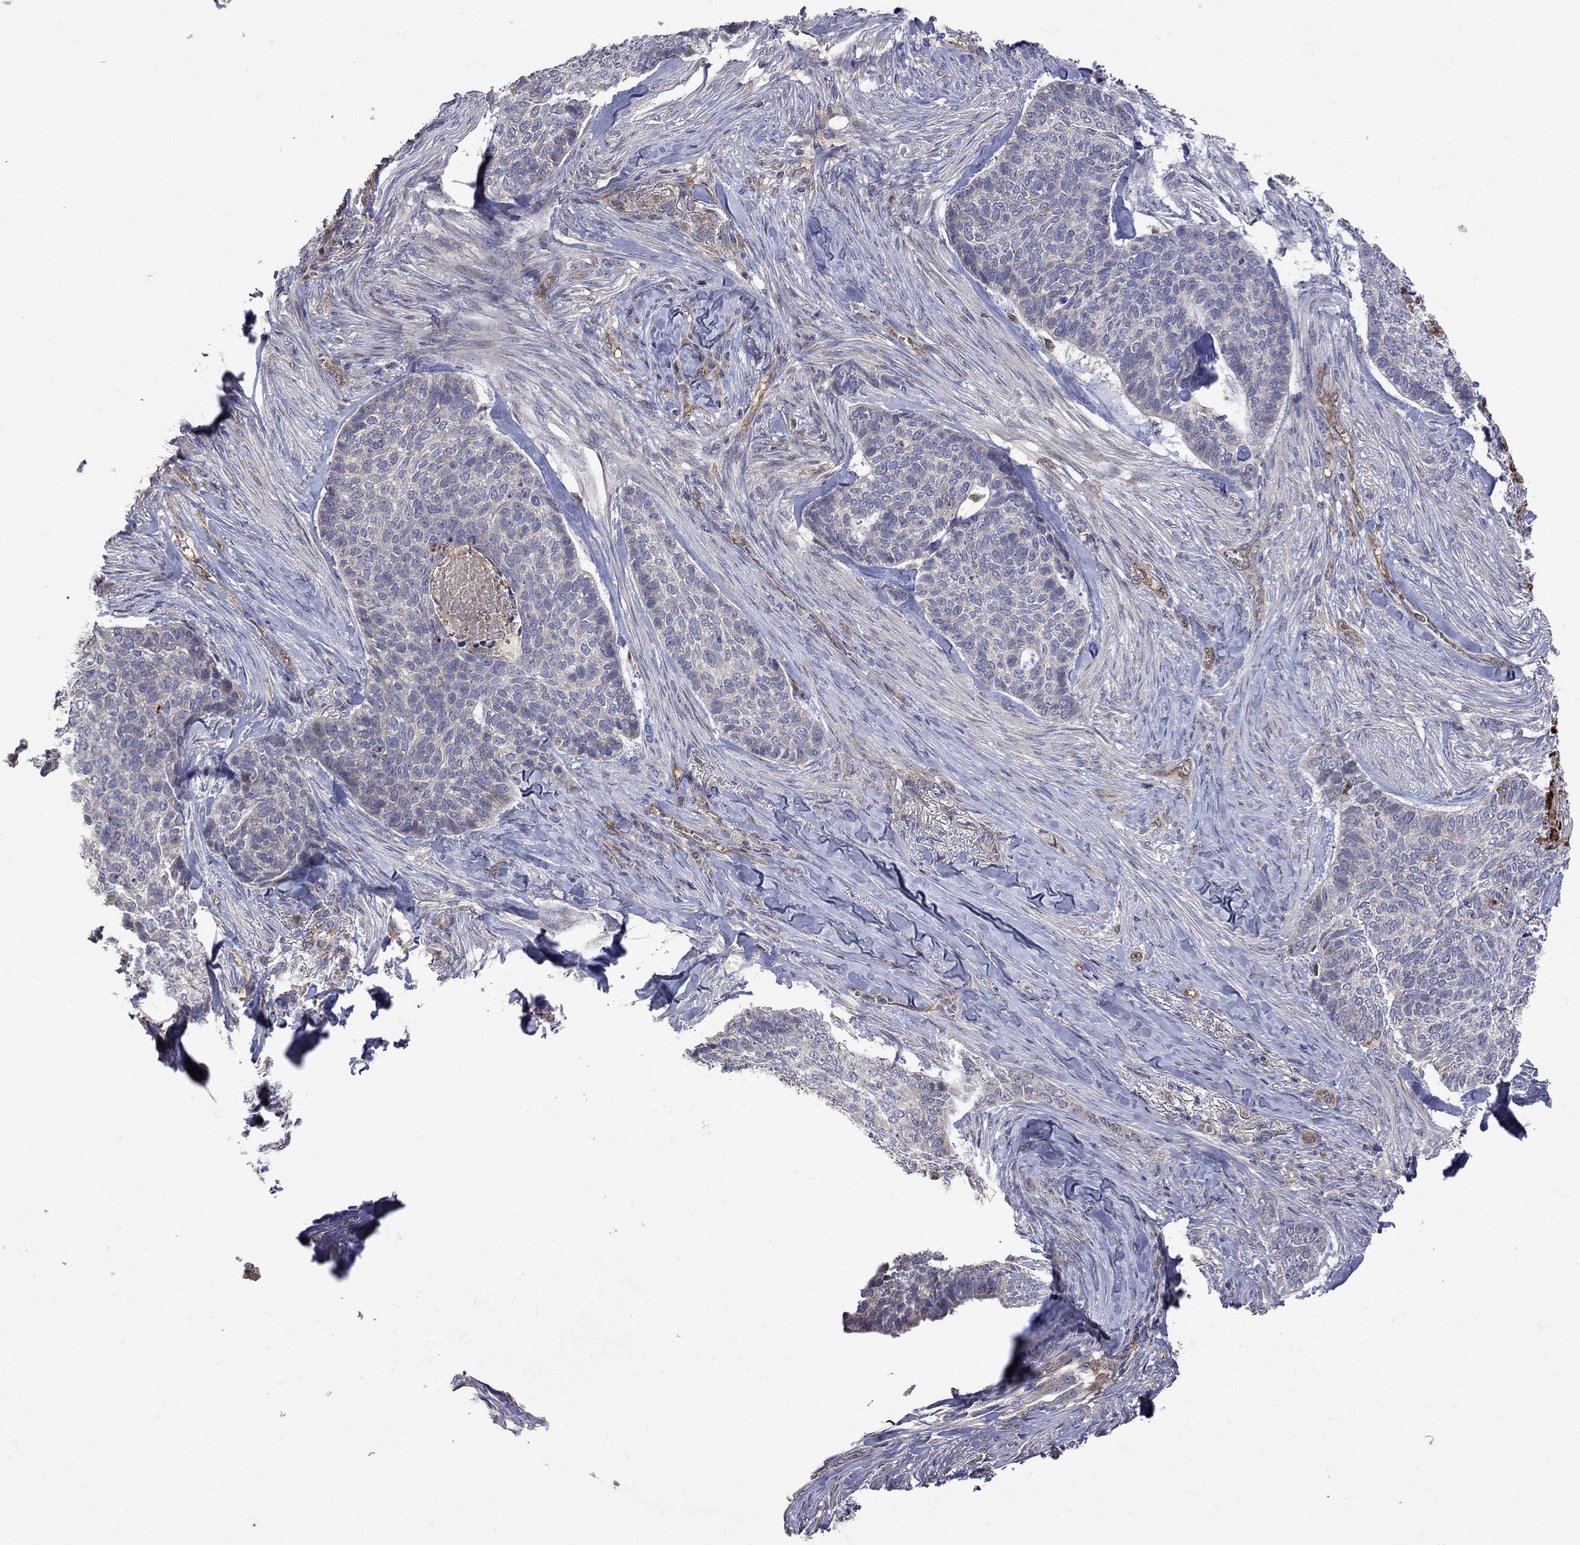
{"staining": {"intensity": "negative", "quantity": "none", "location": "none"}, "tissue": "skin cancer", "cell_type": "Tumor cells", "image_type": "cancer", "snomed": [{"axis": "morphology", "description": "Basal cell carcinoma"}, {"axis": "topography", "description": "Skin"}], "caption": "Tumor cells show no significant staining in skin cancer (basal cell carcinoma).", "gene": "ABI3", "patient": {"sex": "female", "age": 69}}